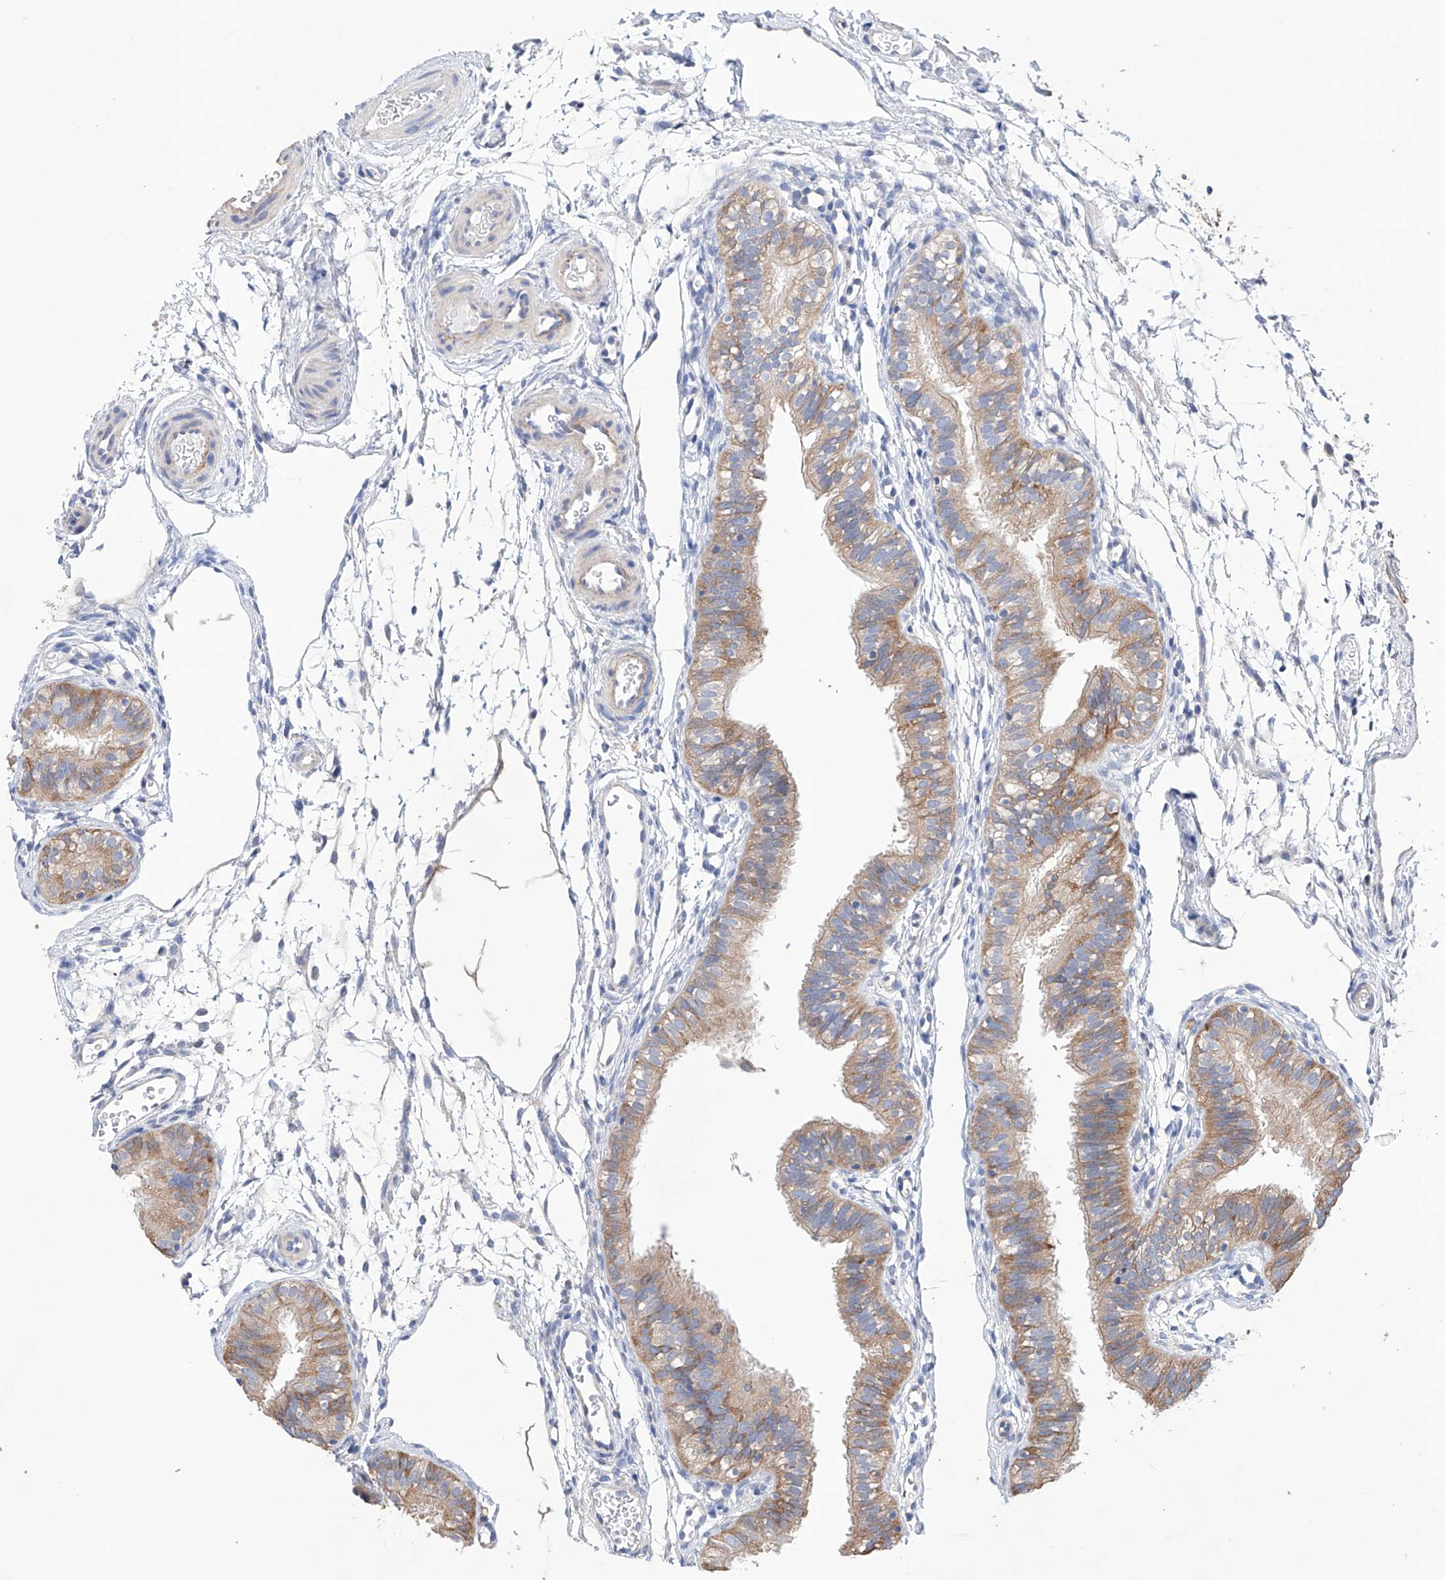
{"staining": {"intensity": "moderate", "quantity": "25%-75%", "location": "cytoplasmic/membranous"}, "tissue": "fallopian tube", "cell_type": "Glandular cells", "image_type": "normal", "snomed": [{"axis": "morphology", "description": "Normal tissue, NOS"}, {"axis": "topography", "description": "Fallopian tube"}], "caption": "A high-resolution photomicrograph shows immunohistochemistry (IHC) staining of benign fallopian tube, which exhibits moderate cytoplasmic/membranous staining in about 25%-75% of glandular cells.", "gene": "AFG1L", "patient": {"sex": "female", "age": 35}}